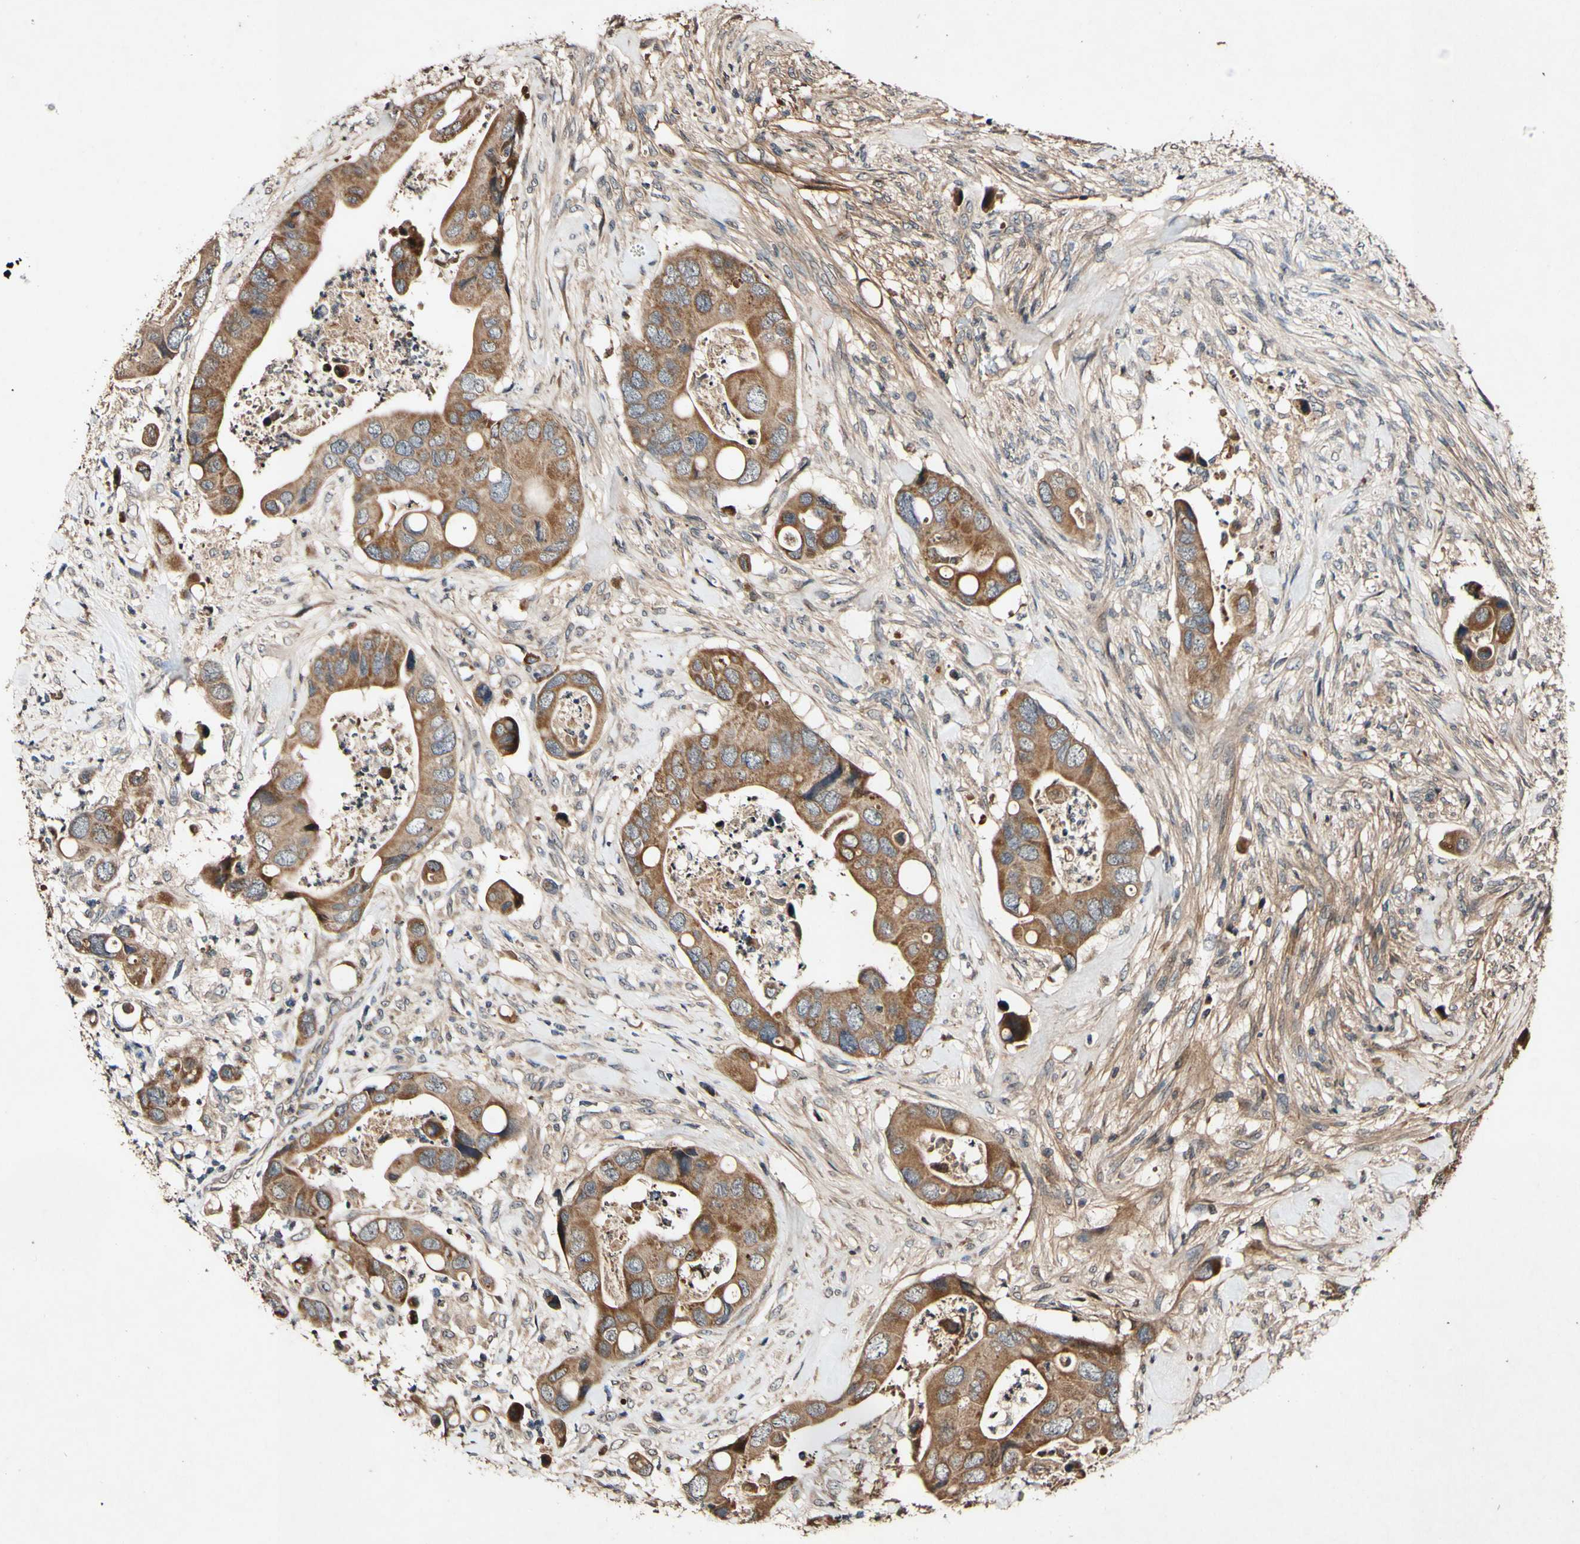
{"staining": {"intensity": "moderate", "quantity": ">75%", "location": "cytoplasmic/membranous"}, "tissue": "colorectal cancer", "cell_type": "Tumor cells", "image_type": "cancer", "snomed": [{"axis": "morphology", "description": "Adenocarcinoma, NOS"}, {"axis": "topography", "description": "Rectum"}], "caption": "This image reveals colorectal cancer (adenocarcinoma) stained with immunohistochemistry to label a protein in brown. The cytoplasmic/membranous of tumor cells show moderate positivity for the protein. Nuclei are counter-stained blue.", "gene": "PLAT", "patient": {"sex": "female", "age": 57}}